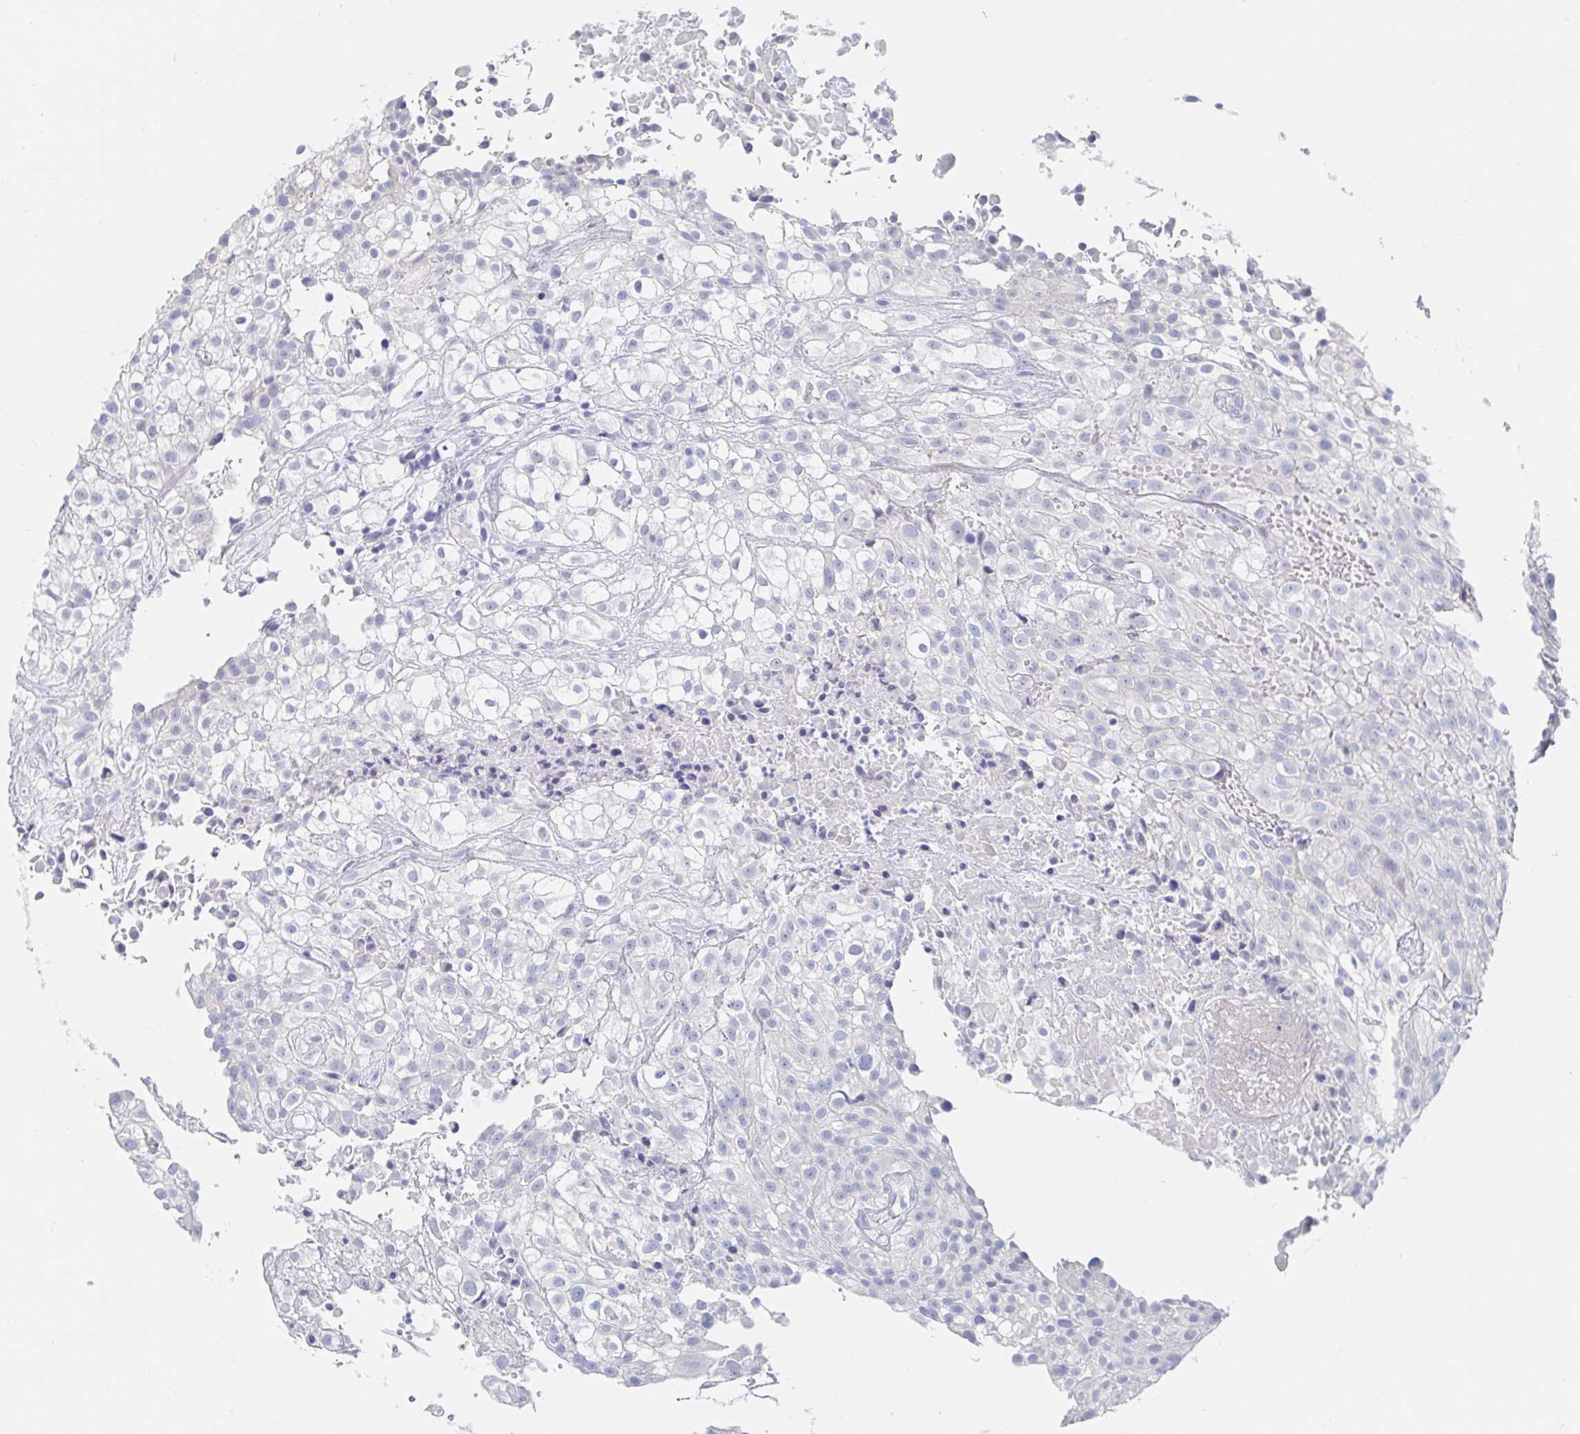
{"staining": {"intensity": "negative", "quantity": "none", "location": "none"}, "tissue": "urothelial cancer", "cell_type": "Tumor cells", "image_type": "cancer", "snomed": [{"axis": "morphology", "description": "Urothelial carcinoma, High grade"}, {"axis": "topography", "description": "Urinary bladder"}], "caption": "Immunohistochemical staining of urothelial carcinoma (high-grade) reveals no significant staining in tumor cells. The staining was performed using DAB (3,3'-diaminobenzidine) to visualize the protein expression in brown, while the nuclei were stained in blue with hematoxylin (Magnification: 20x).", "gene": "ZNF430", "patient": {"sex": "male", "age": 56}}